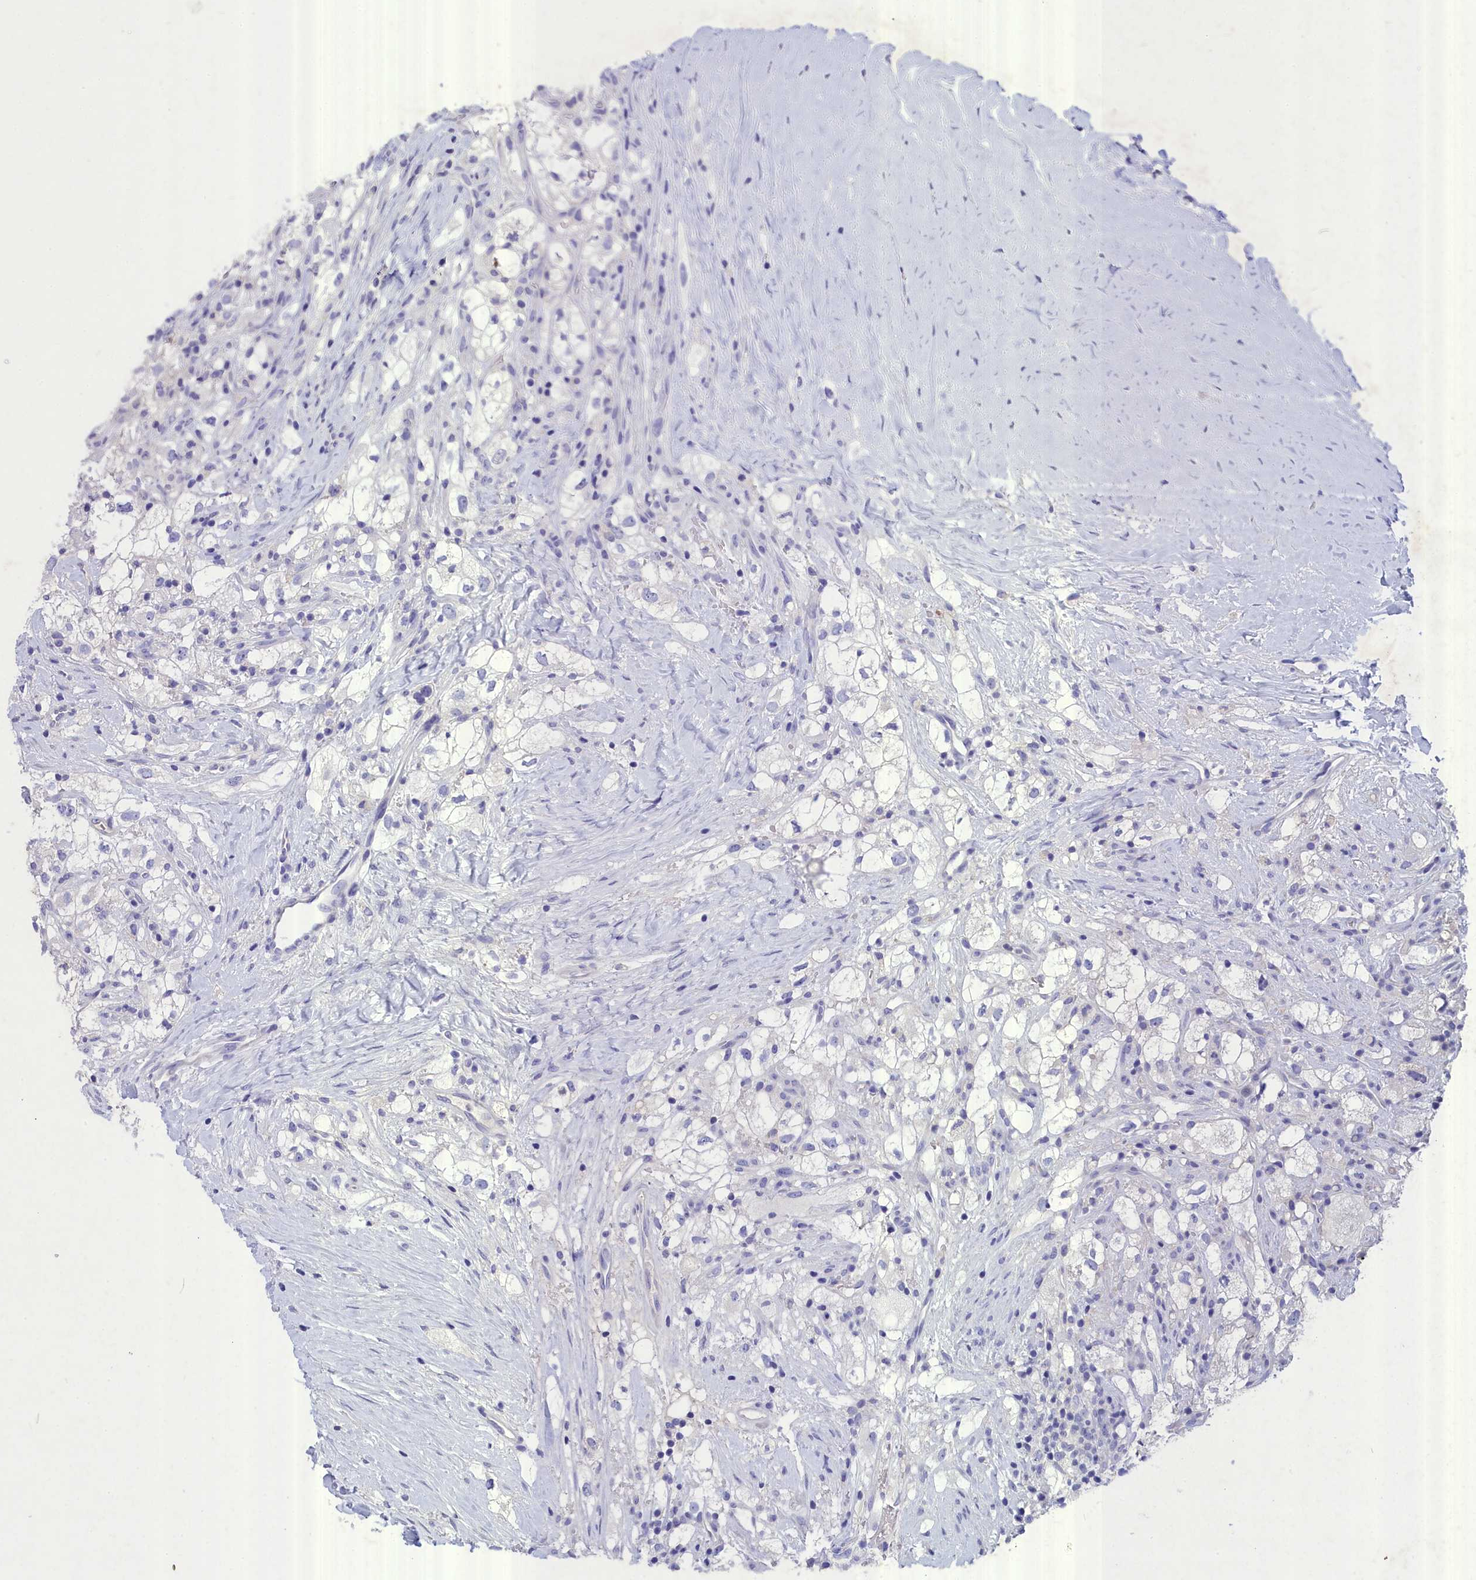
{"staining": {"intensity": "negative", "quantity": "none", "location": "none"}, "tissue": "renal cancer", "cell_type": "Tumor cells", "image_type": "cancer", "snomed": [{"axis": "morphology", "description": "Adenocarcinoma, NOS"}, {"axis": "topography", "description": "Kidney"}], "caption": "The photomicrograph reveals no staining of tumor cells in renal cancer (adenocarcinoma). The staining is performed using DAB (3,3'-diaminobenzidine) brown chromogen with nuclei counter-stained in using hematoxylin.", "gene": "DEFB119", "patient": {"sex": "male", "age": 59}}